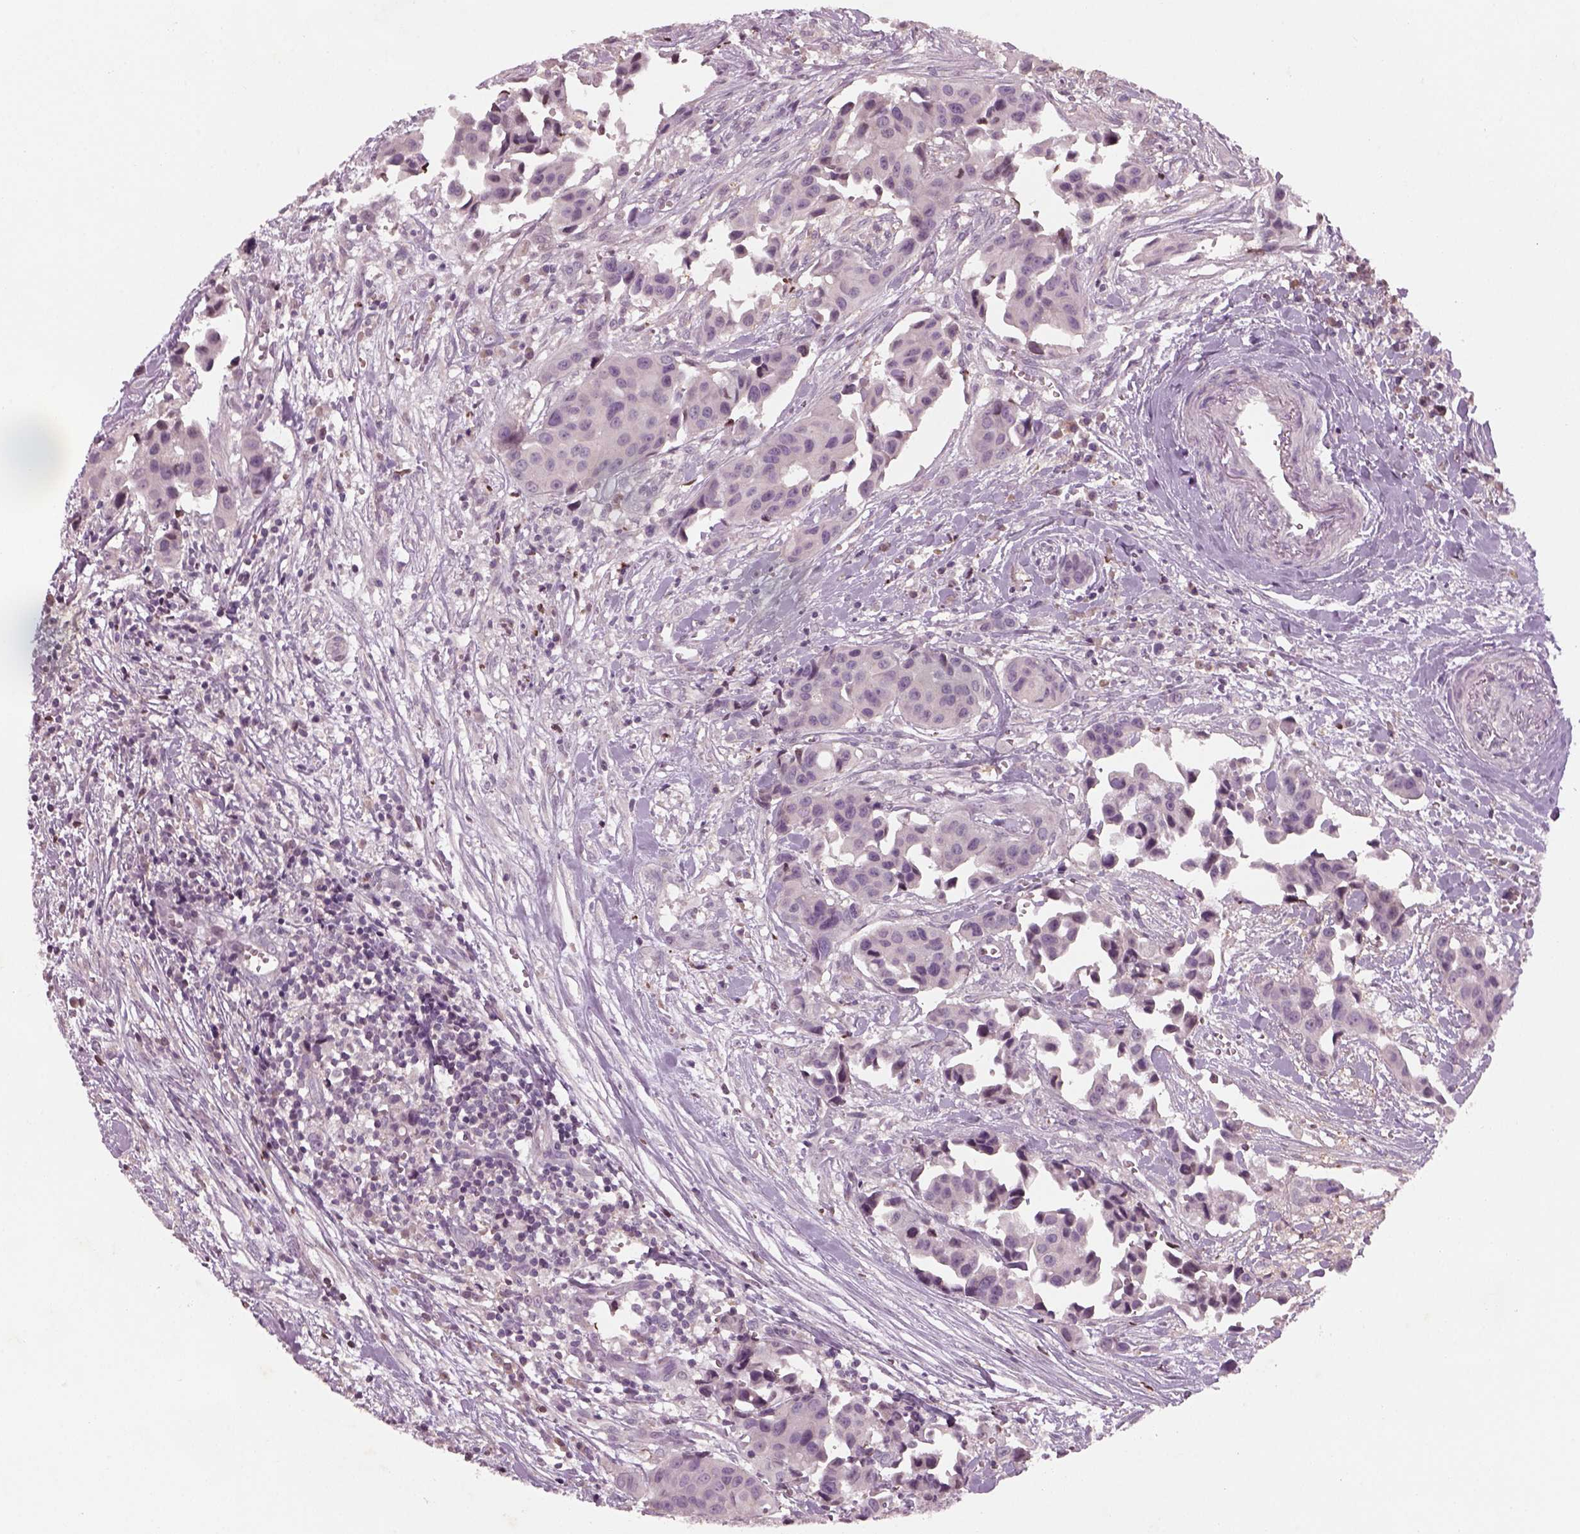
{"staining": {"intensity": "negative", "quantity": "none", "location": "none"}, "tissue": "head and neck cancer", "cell_type": "Tumor cells", "image_type": "cancer", "snomed": [{"axis": "morphology", "description": "Adenocarcinoma, NOS"}, {"axis": "topography", "description": "Head-Neck"}], "caption": "The image exhibits no significant expression in tumor cells of head and neck cancer (adenocarcinoma). (Brightfield microscopy of DAB (3,3'-diaminobenzidine) IHC at high magnification).", "gene": "GDNF", "patient": {"sex": "male", "age": 76}}